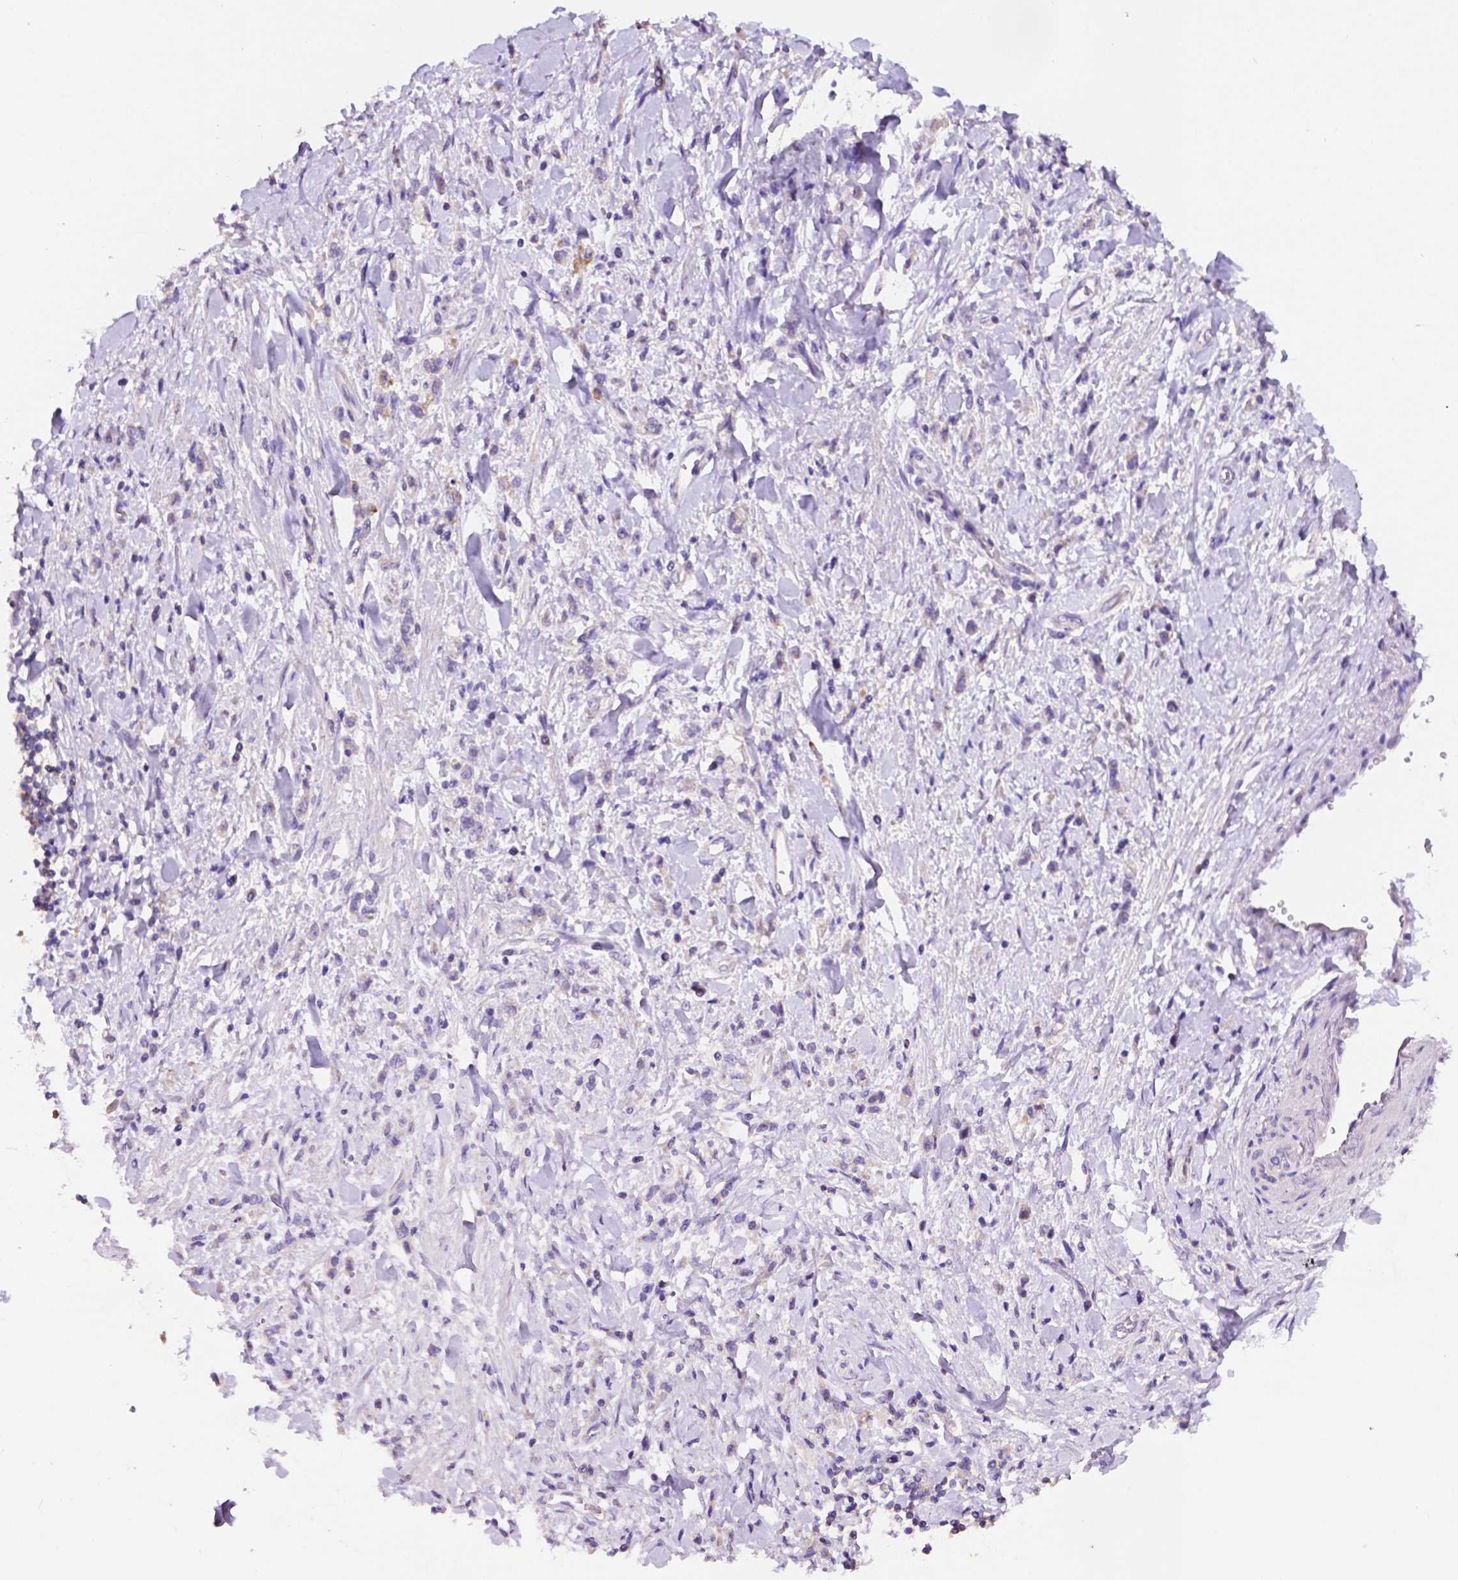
{"staining": {"intensity": "negative", "quantity": "none", "location": "none"}, "tissue": "stomach cancer", "cell_type": "Tumor cells", "image_type": "cancer", "snomed": [{"axis": "morphology", "description": "Adenocarcinoma, NOS"}, {"axis": "topography", "description": "Stomach"}], "caption": "There is no significant expression in tumor cells of stomach cancer.", "gene": "PRPS2", "patient": {"sex": "male", "age": 77}}